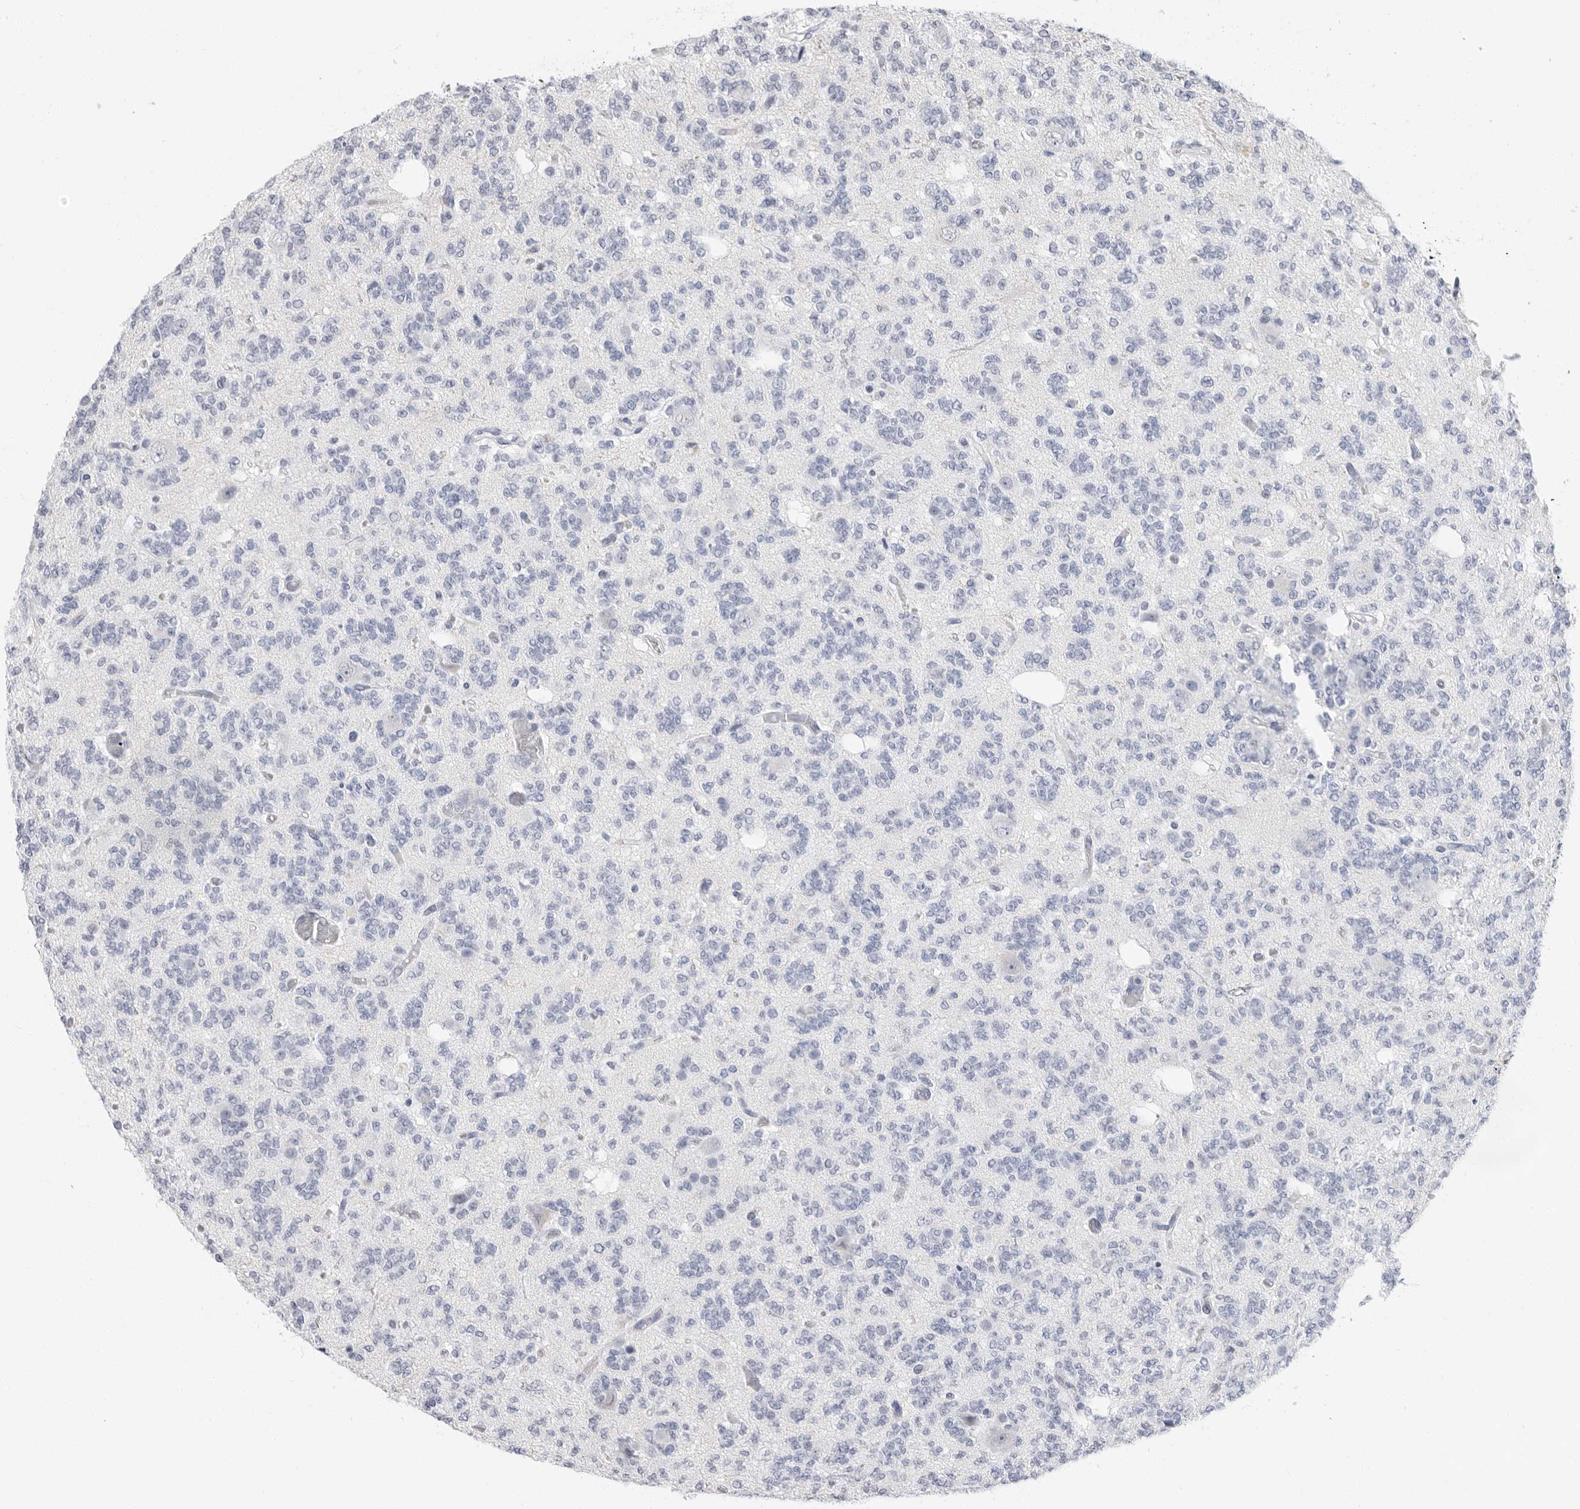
{"staining": {"intensity": "negative", "quantity": "none", "location": "none"}, "tissue": "glioma", "cell_type": "Tumor cells", "image_type": "cancer", "snomed": [{"axis": "morphology", "description": "Glioma, malignant, Low grade"}, {"axis": "topography", "description": "Brain"}], "caption": "Malignant glioma (low-grade) was stained to show a protein in brown. There is no significant positivity in tumor cells.", "gene": "ARHGEF10", "patient": {"sex": "male", "age": 38}}